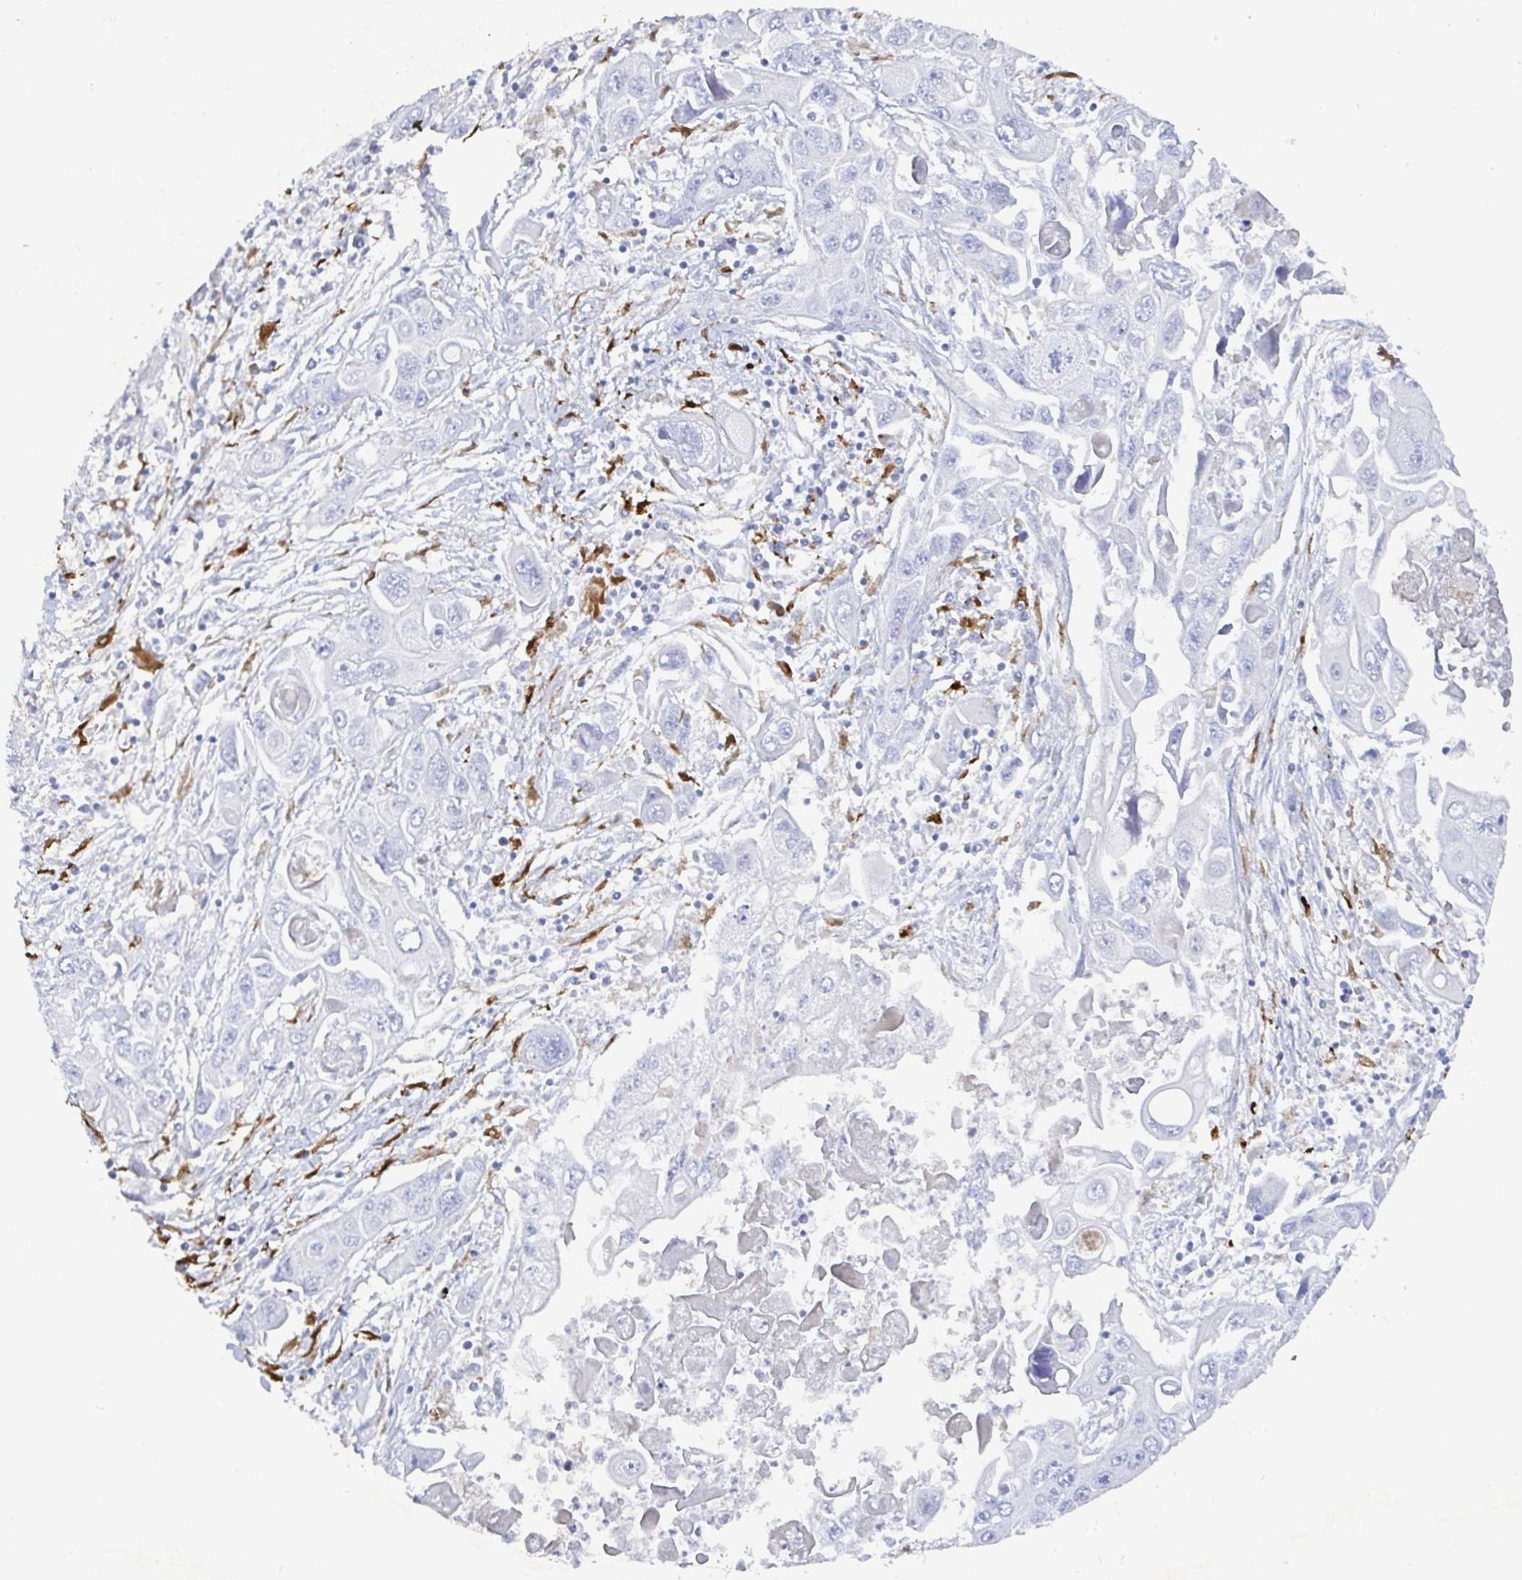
{"staining": {"intensity": "negative", "quantity": "none", "location": "none"}, "tissue": "pancreatic cancer", "cell_type": "Tumor cells", "image_type": "cancer", "snomed": [{"axis": "morphology", "description": "Adenocarcinoma, NOS"}, {"axis": "topography", "description": "Pancreas"}], "caption": "DAB (3,3'-diaminobenzidine) immunohistochemical staining of human adenocarcinoma (pancreatic) reveals no significant staining in tumor cells.", "gene": "OR2A4", "patient": {"sex": "male", "age": 70}}